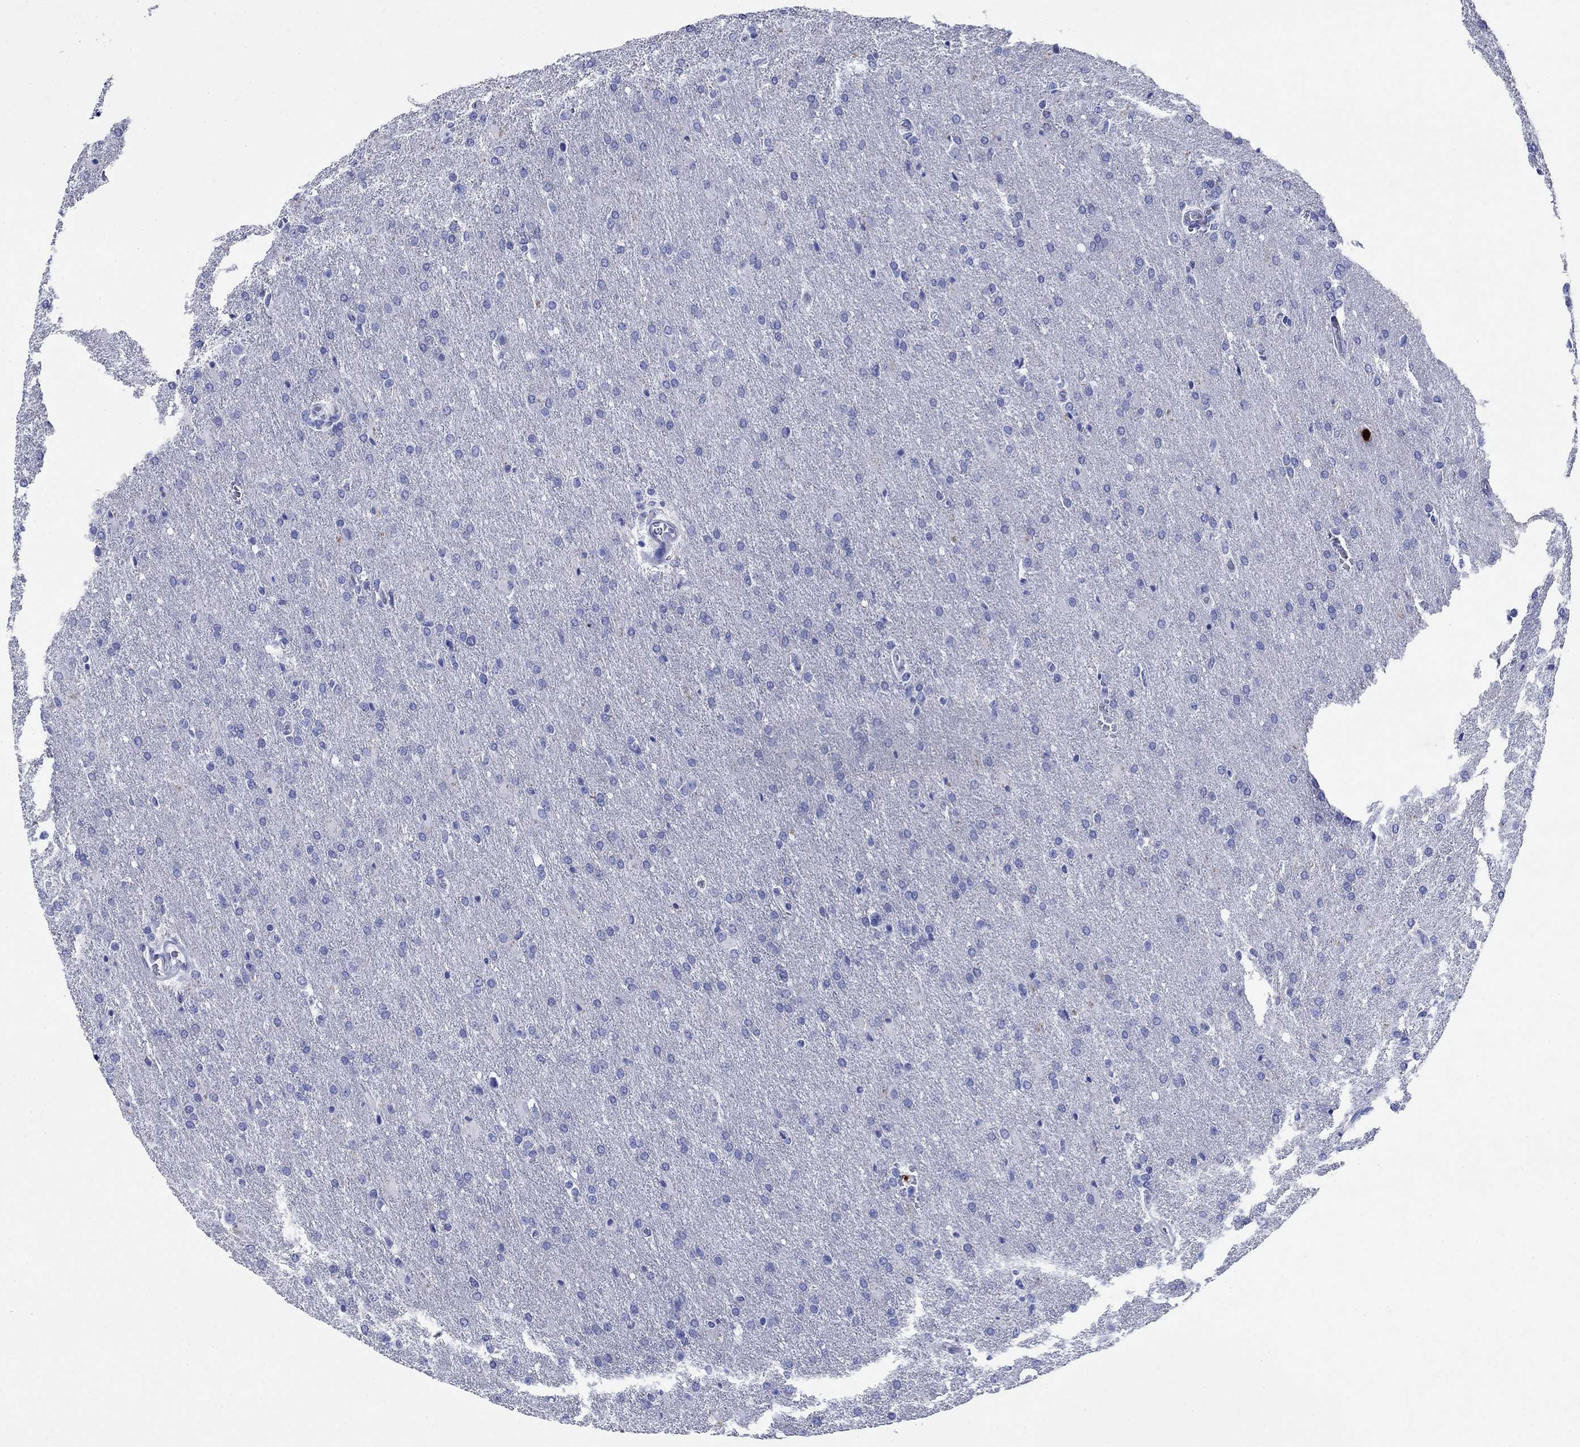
{"staining": {"intensity": "negative", "quantity": "none", "location": "none"}, "tissue": "glioma", "cell_type": "Tumor cells", "image_type": "cancer", "snomed": [{"axis": "morphology", "description": "Glioma, malignant, High grade"}, {"axis": "topography", "description": "Brain"}], "caption": "High power microscopy histopathology image of an IHC image of malignant glioma (high-grade), revealing no significant expression in tumor cells.", "gene": "AZU1", "patient": {"sex": "male", "age": 68}}